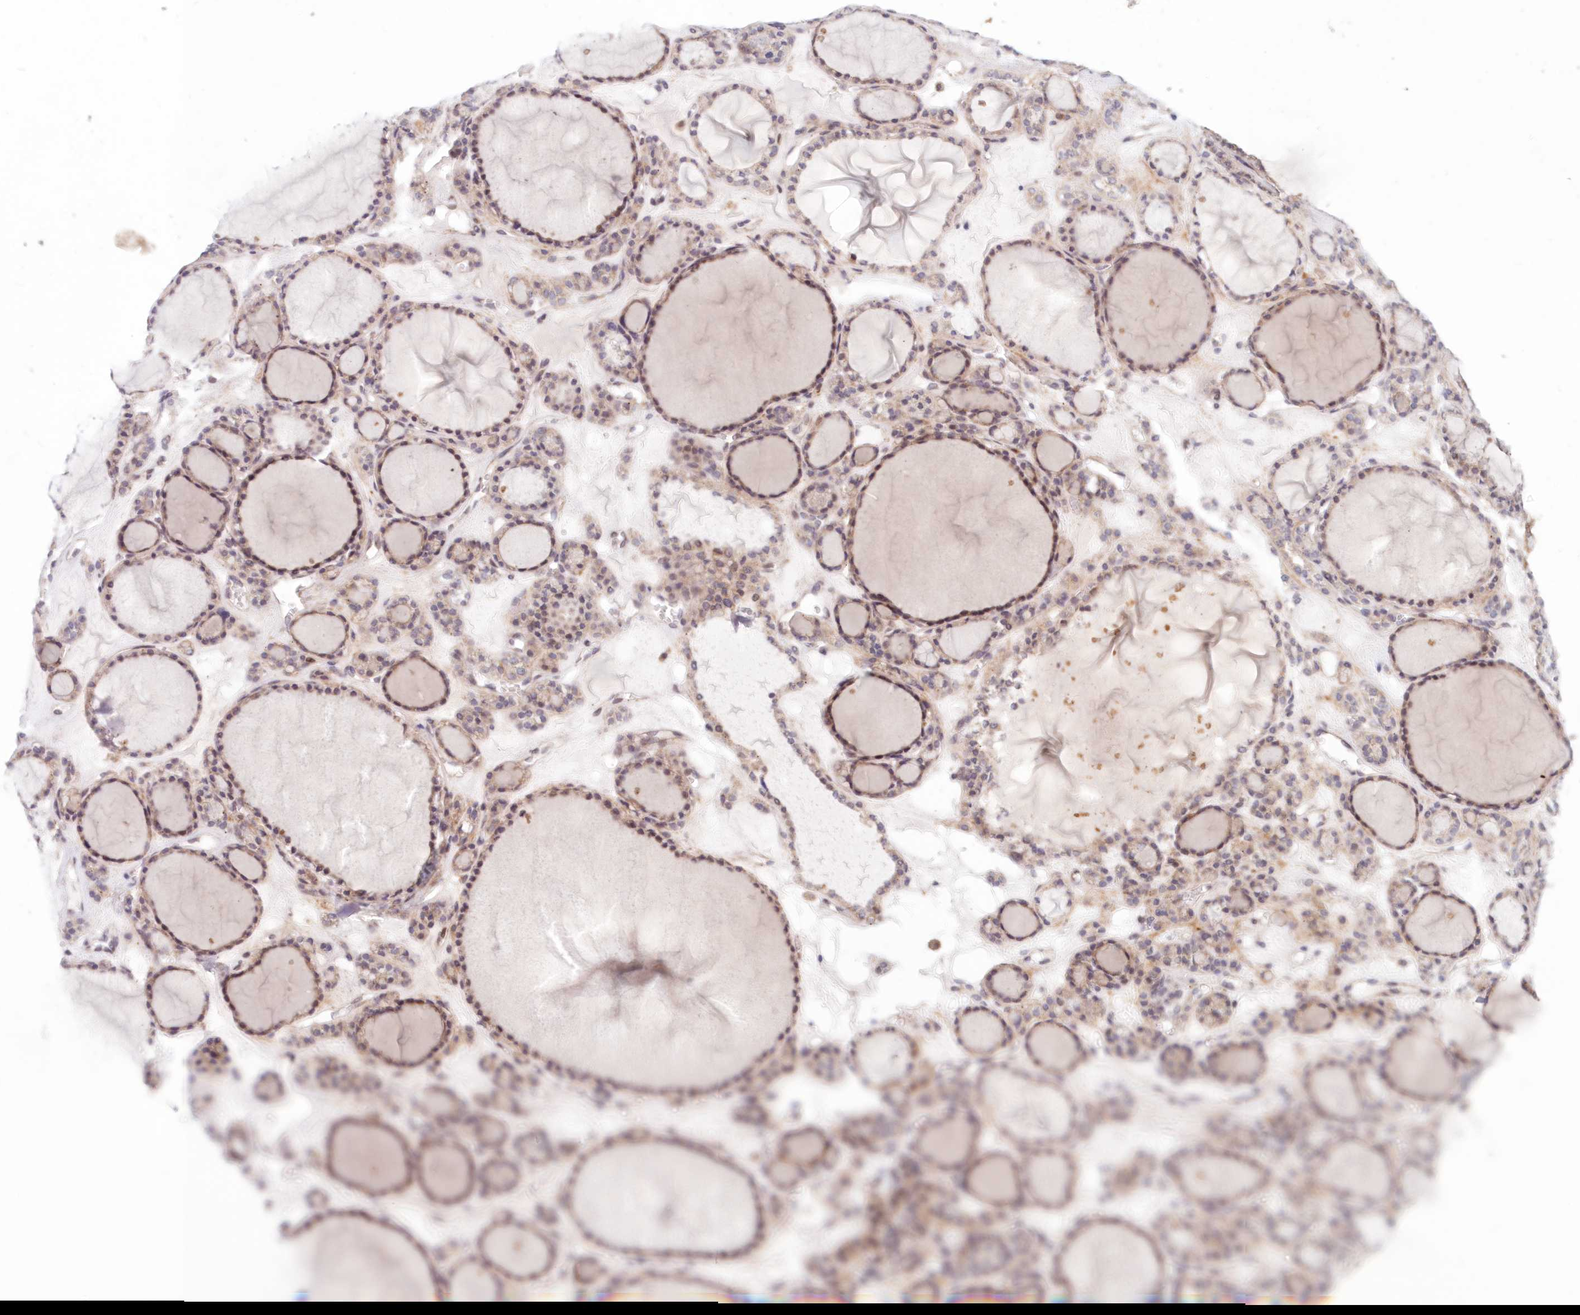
{"staining": {"intensity": "moderate", "quantity": ">75%", "location": "cytoplasmic/membranous,nuclear"}, "tissue": "thyroid gland", "cell_type": "Glandular cells", "image_type": "normal", "snomed": [{"axis": "morphology", "description": "Normal tissue, NOS"}, {"axis": "topography", "description": "Thyroid gland"}], "caption": "Thyroid gland stained with immunohistochemistry (IHC) demonstrates moderate cytoplasmic/membranous,nuclear expression in approximately >75% of glandular cells. The staining was performed using DAB (3,3'-diaminobenzidine) to visualize the protein expression in brown, while the nuclei were stained in blue with hematoxylin (Magnification: 20x).", "gene": "PCYOX1L", "patient": {"sex": "female", "age": 28}}